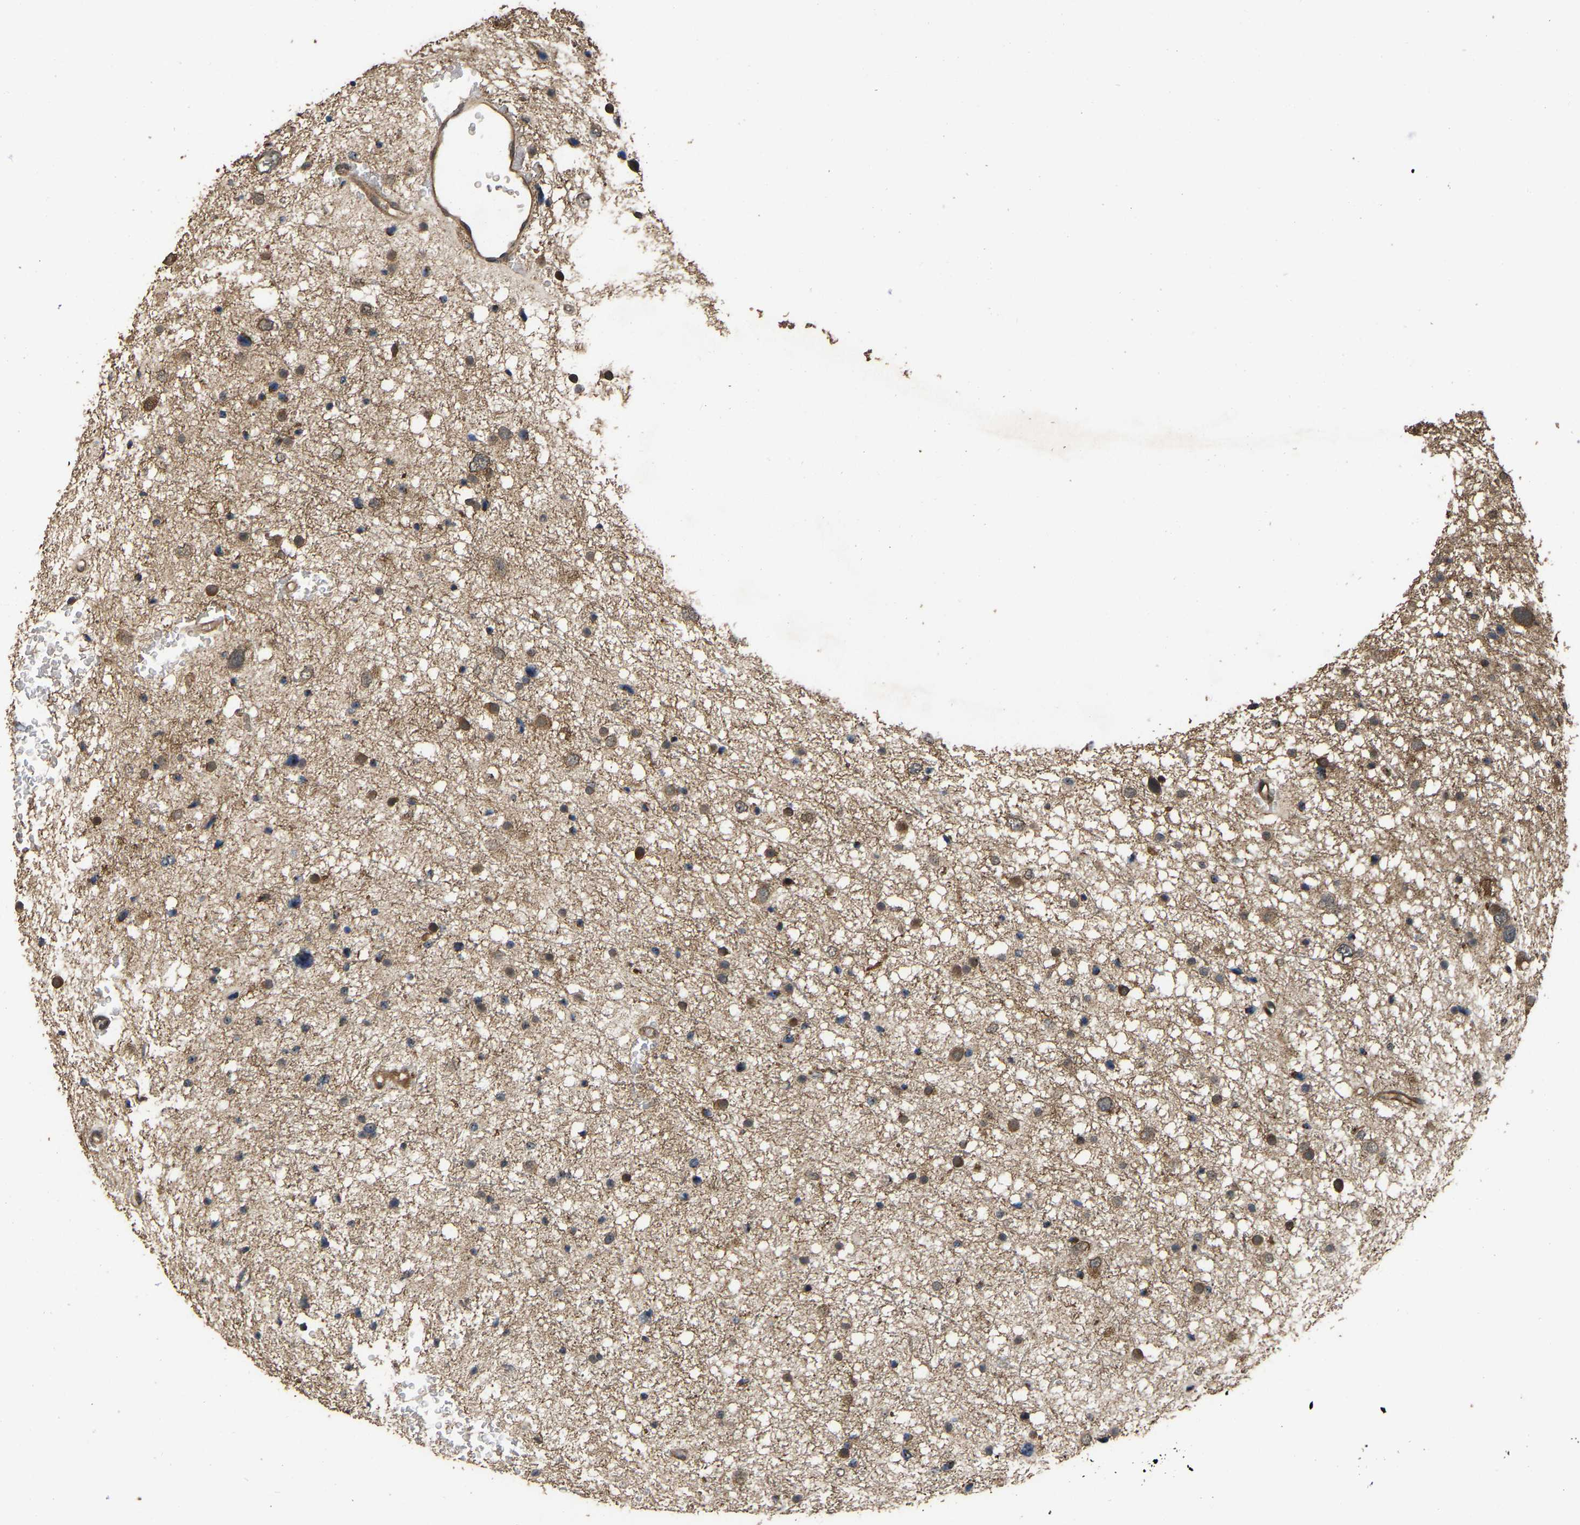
{"staining": {"intensity": "moderate", "quantity": "25%-75%", "location": "cytoplasmic/membranous"}, "tissue": "glioma", "cell_type": "Tumor cells", "image_type": "cancer", "snomed": [{"axis": "morphology", "description": "Glioma, malignant, Low grade"}, {"axis": "topography", "description": "Brain"}], "caption": "The histopathology image reveals immunohistochemical staining of malignant glioma (low-grade). There is moderate cytoplasmic/membranous positivity is seen in about 25%-75% of tumor cells.", "gene": "ARHGAP23", "patient": {"sex": "female", "age": 37}}